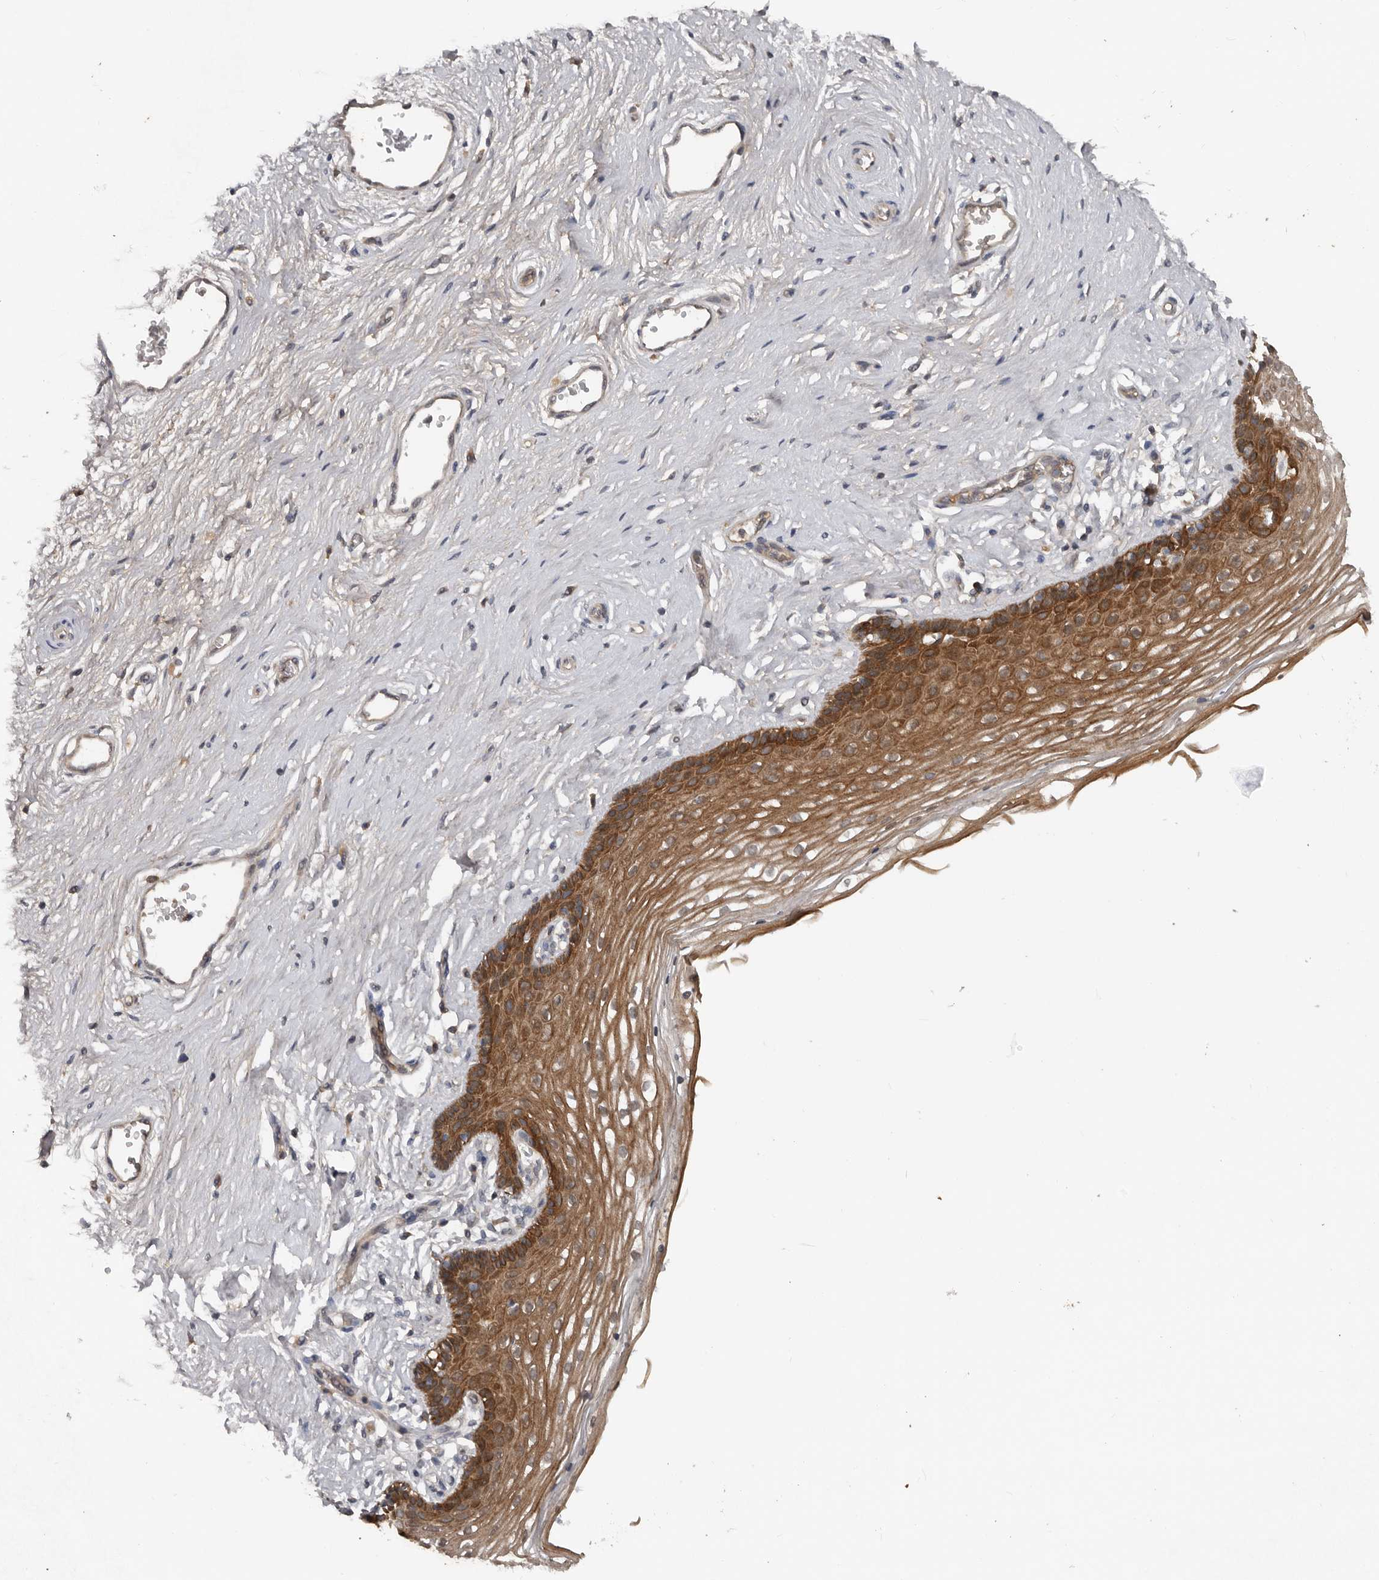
{"staining": {"intensity": "strong", "quantity": "25%-75%", "location": "cytoplasmic/membranous"}, "tissue": "vagina", "cell_type": "Squamous epithelial cells", "image_type": "normal", "snomed": [{"axis": "morphology", "description": "Normal tissue, NOS"}, {"axis": "topography", "description": "Vagina"}], "caption": "Immunohistochemistry micrograph of benign vagina: vagina stained using IHC shows high levels of strong protein expression localized specifically in the cytoplasmic/membranous of squamous epithelial cells, appearing as a cytoplasmic/membranous brown color.", "gene": "DNAJB4", "patient": {"sex": "female", "age": 46}}